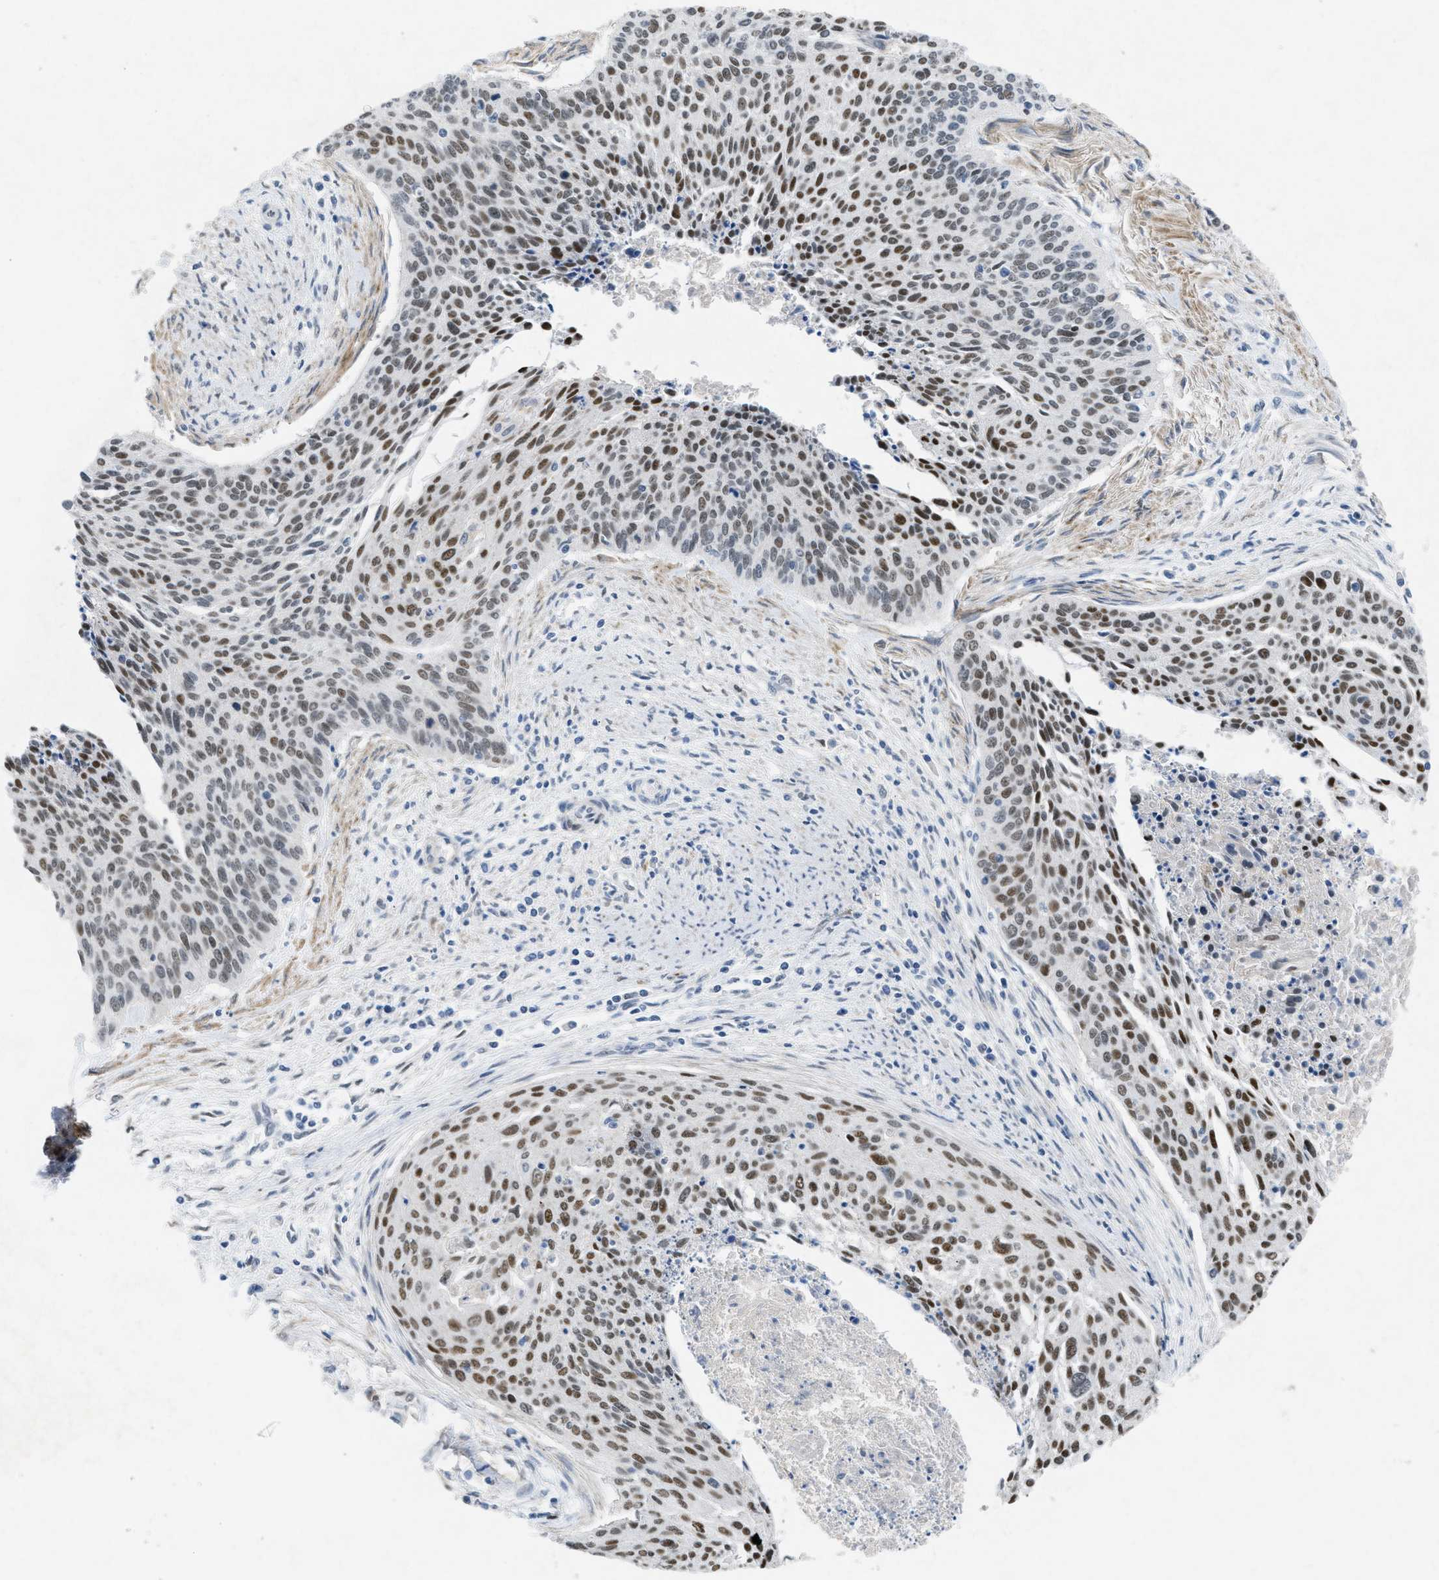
{"staining": {"intensity": "moderate", "quantity": ">75%", "location": "nuclear"}, "tissue": "cervical cancer", "cell_type": "Tumor cells", "image_type": "cancer", "snomed": [{"axis": "morphology", "description": "Squamous cell carcinoma, NOS"}, {"axis": "topography", "description": "Cervix"}], "caption": "The histopathology image demonstrates a brown stain indicating the presence of a protein in the nuclear of tumor cells in squamous cell carcinoma (cervical).", "gene": "TASOR", "patient": {"sex": "female", "age": 55}}